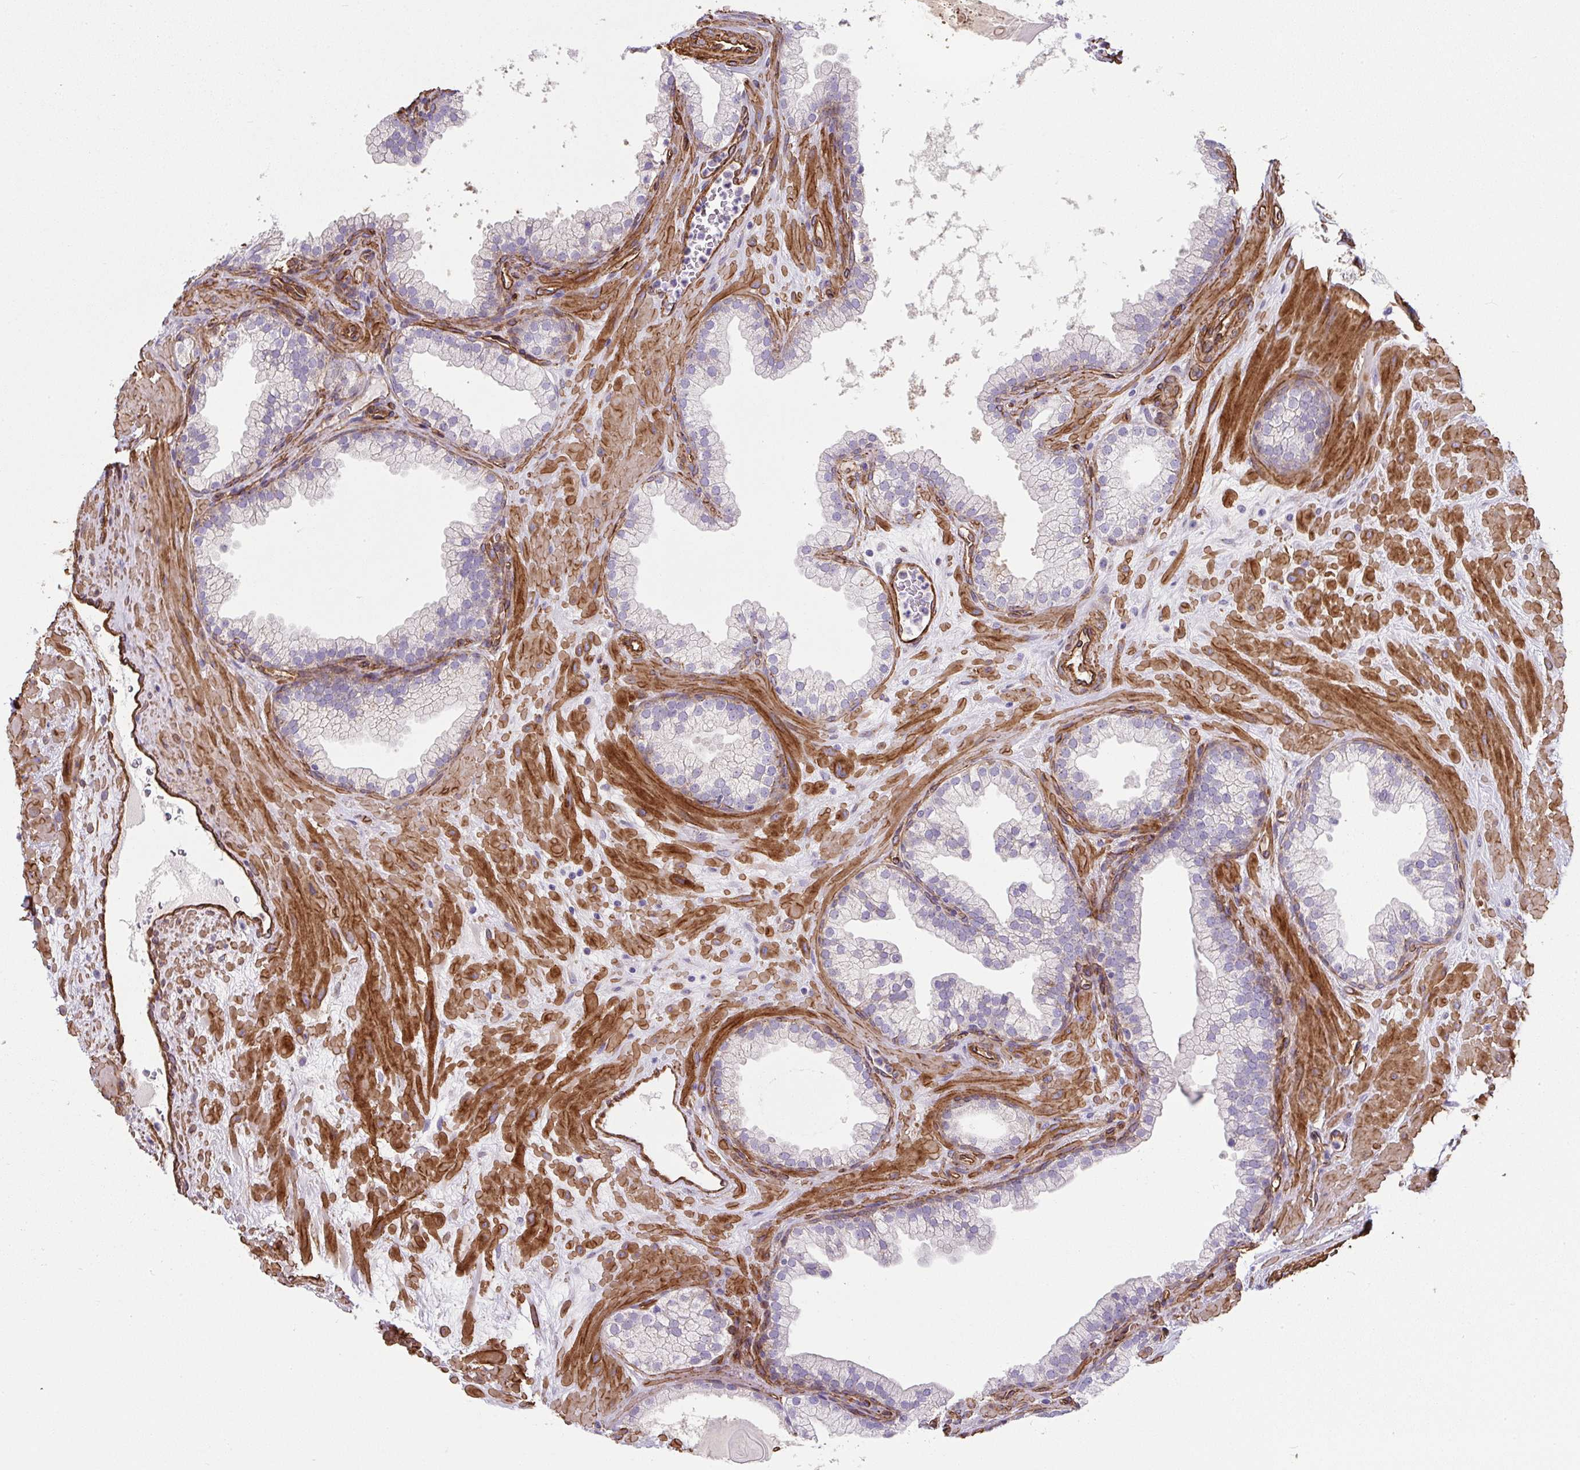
{"staining": {"intensity": "negative", "quantity": "none", "location": "none"}, "tissue": "prostate", "cell_type": "Glandular cells", "image_type": "normal", "snomed": [{"axis": "morphology", "description": "Normal tissue, NOS"}, {"axis": "topography", "description": "Prostate"}, {"axis": "topography", "description": "Peripheral nerve tissue"}], "caption": "Immunohistochemistry (IHC) photomicrograph of normal human prostate stained for a protein (brown), which displays no expression in glandular cells. (DAB (3,3'-diaminobenzidine) immunohistochemistry with hematoxylin counter stain).", "gene": "ANKUB1", "patient": {"sex": "male", "age": 61}}